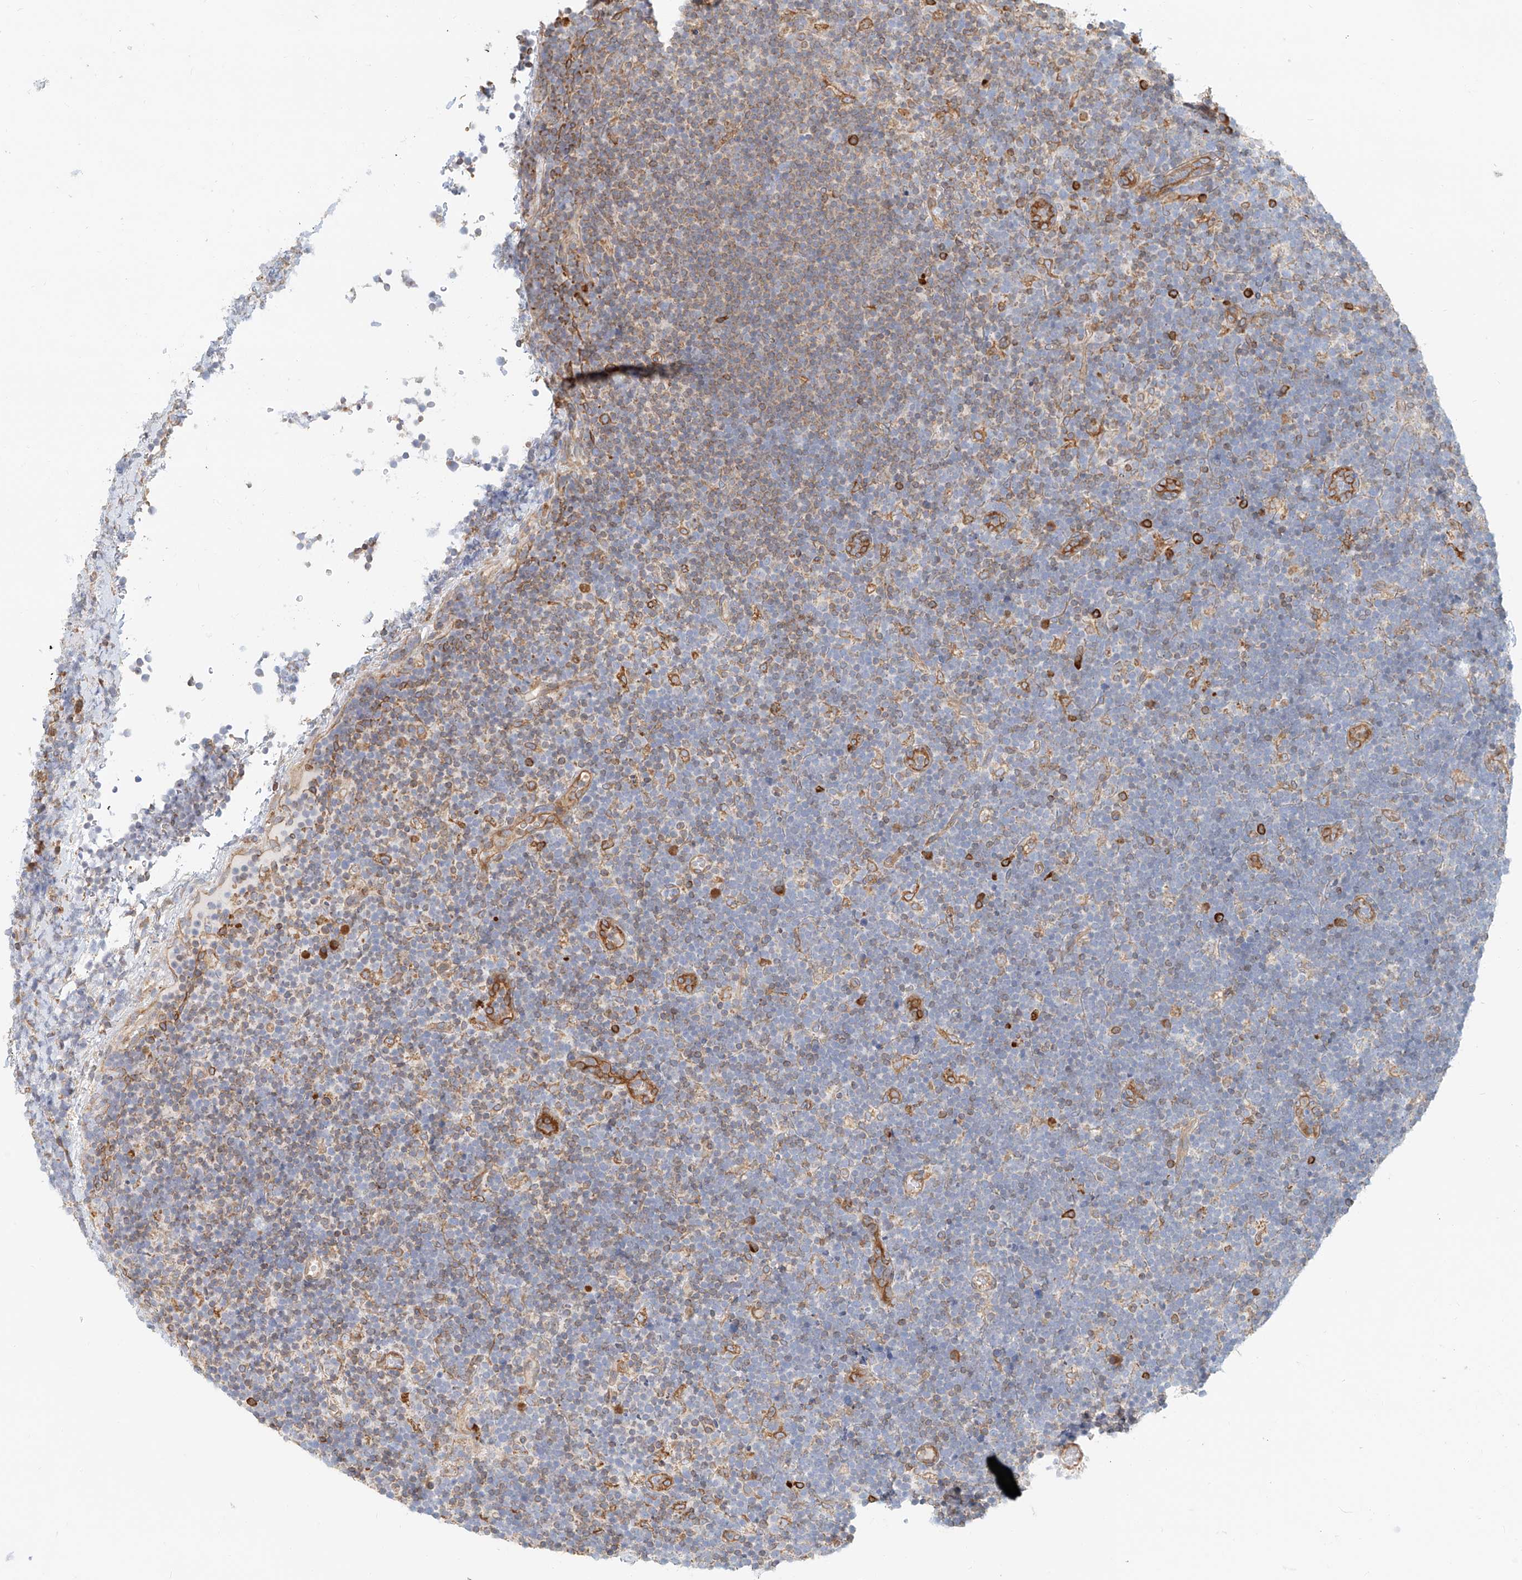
{"staining": {"intensity": "moderate", "quantity": "<25%", "location": "cytoplasmic/membranous"}, "tissue": "lymphoma", "cell_type": "Tumor cells", "image_type": "cancer", "snomed": [{"axis": "morphology", "description": "Malignant lymphoma, non-Hodgkin's type, High grade"}, {"axis": "topography", "description": "Lymph node"}], "caption": "DAB (3,3'-diaminobenzidine) immunohistochemical staining of malignant lymphoma, non-Hodgkin's type (high-grade) demonstrates moderate cytoplasmic/membranous protein positivity in approximately <25% of tumor cells.", "gene": "DHRS7", "patient": {"sex": "male", "age": 13}}